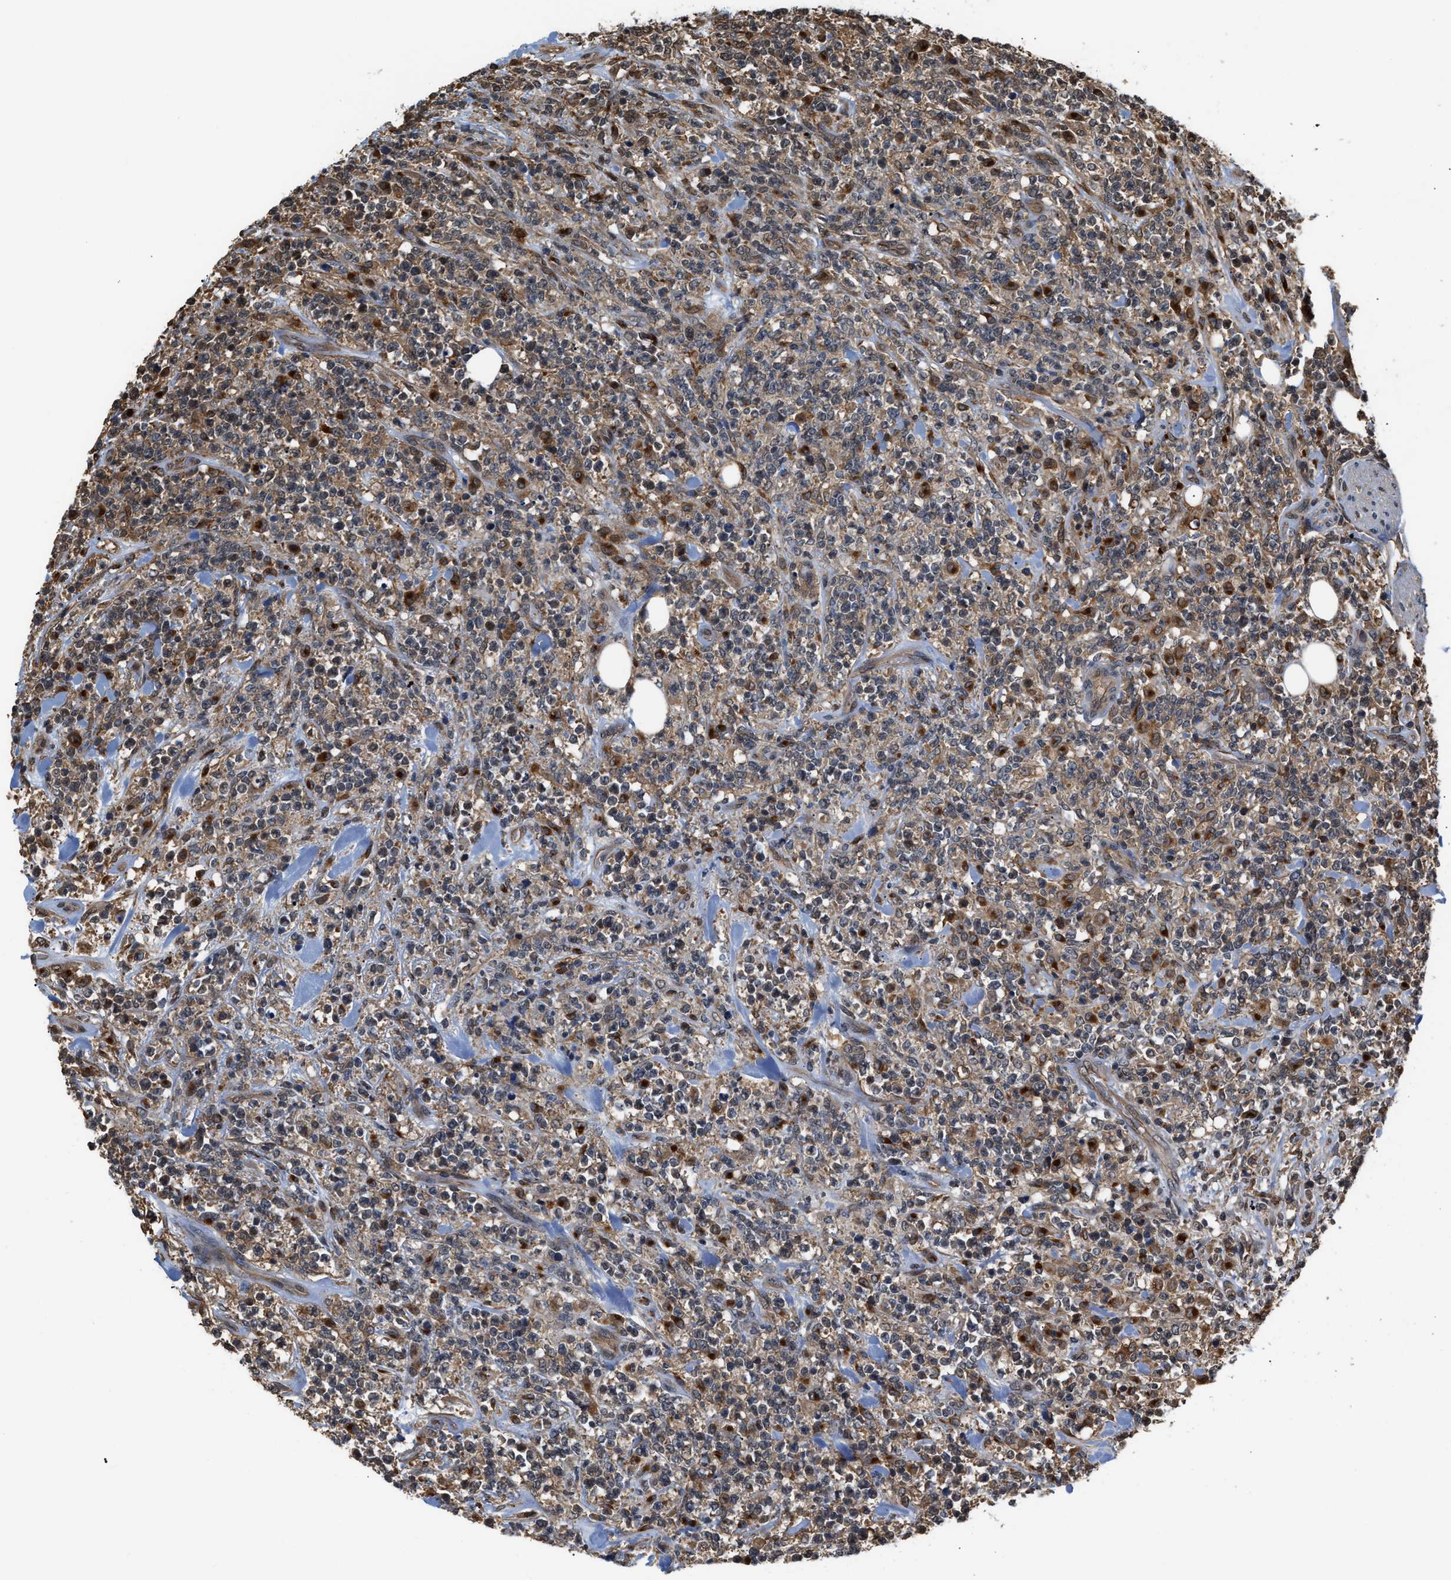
{"staining": {"intensity": "moderate", "quantity": "<25%", "location": "cytoplasmic/membranous"}, "tissue": "lymphoma", "cell_type": "Tumor cells", "image_type": "cancer", "snomed": [{"axis": "morphology", "description": "Malignant lymphoma, non-Hodgkin's type, High grade"}, {"axis": "topography", "description": "Soft tissue"}], "caption": "Immunohistochemical staining of human high-grade malignant lymphoma, non-Hodgkin's type displays moderate cytoplasmic/membranous protein staining in approximately <25% of tumor cells.", "gene": "SCAI", "patient": {"sex": "male", "age": 18}}